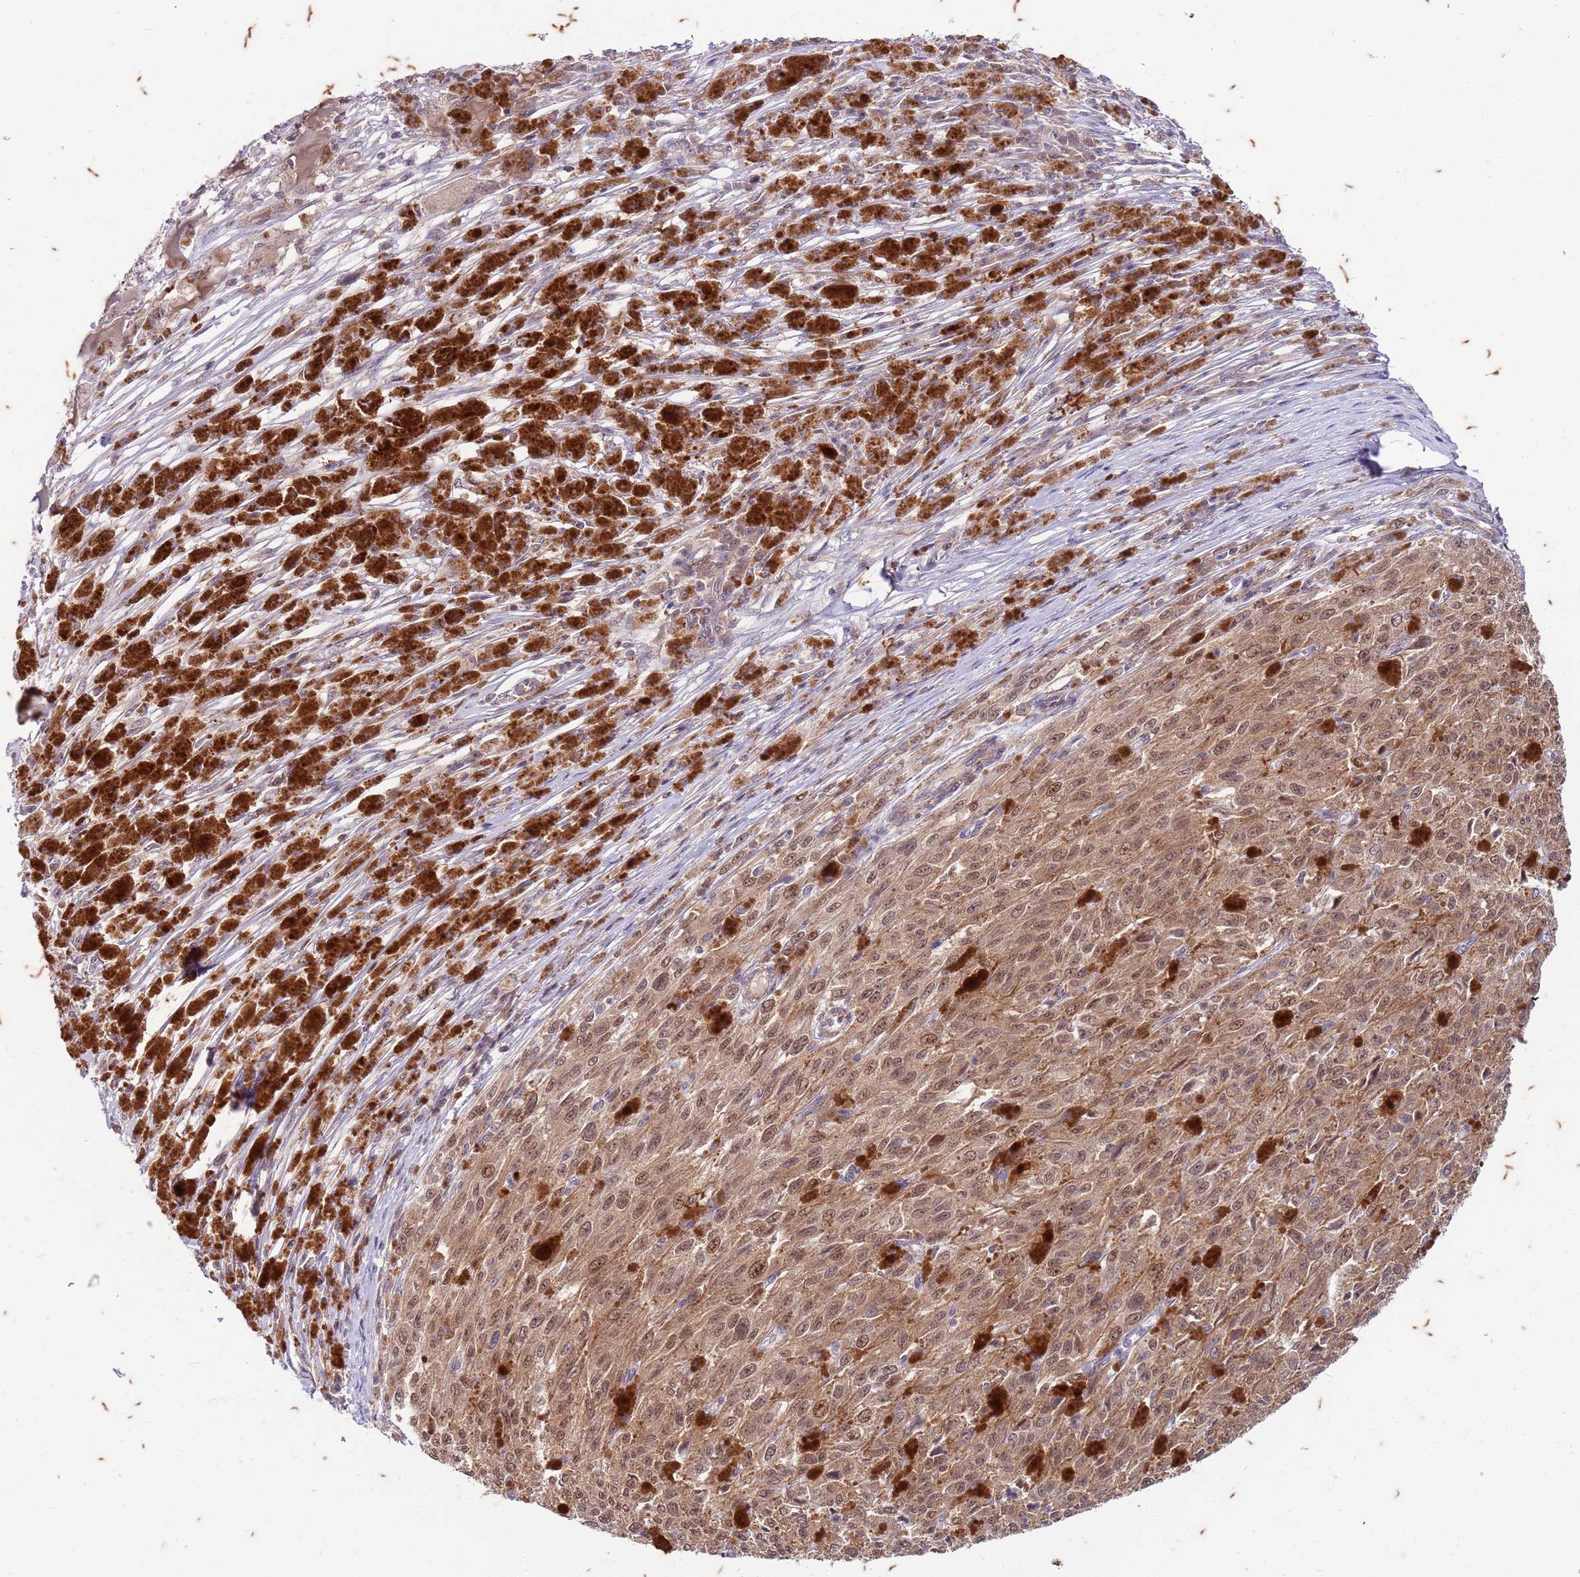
{"staining": {"intensity": "moderate", "quantity": ">75%", "location": "cytoplasmic/membranous,nuclear"}, "tissue": "melanoma", "cell_type": "Tumor cells", "image_type": "cancer", "snomed": [{"axis": "morphology", "description": "Malignant melanoma, NOS"}, {"axis": "topography", "description": "Skin"}], "caption": "Immunohistochemical staining of human malignant melanoma exhibits moderate cytoplasmic/membranous and nuclear protein staining in approximately >75% of tumor cells.", "gene": "RAPGEF3", "patient": {"sex": "female", "age": 52}}